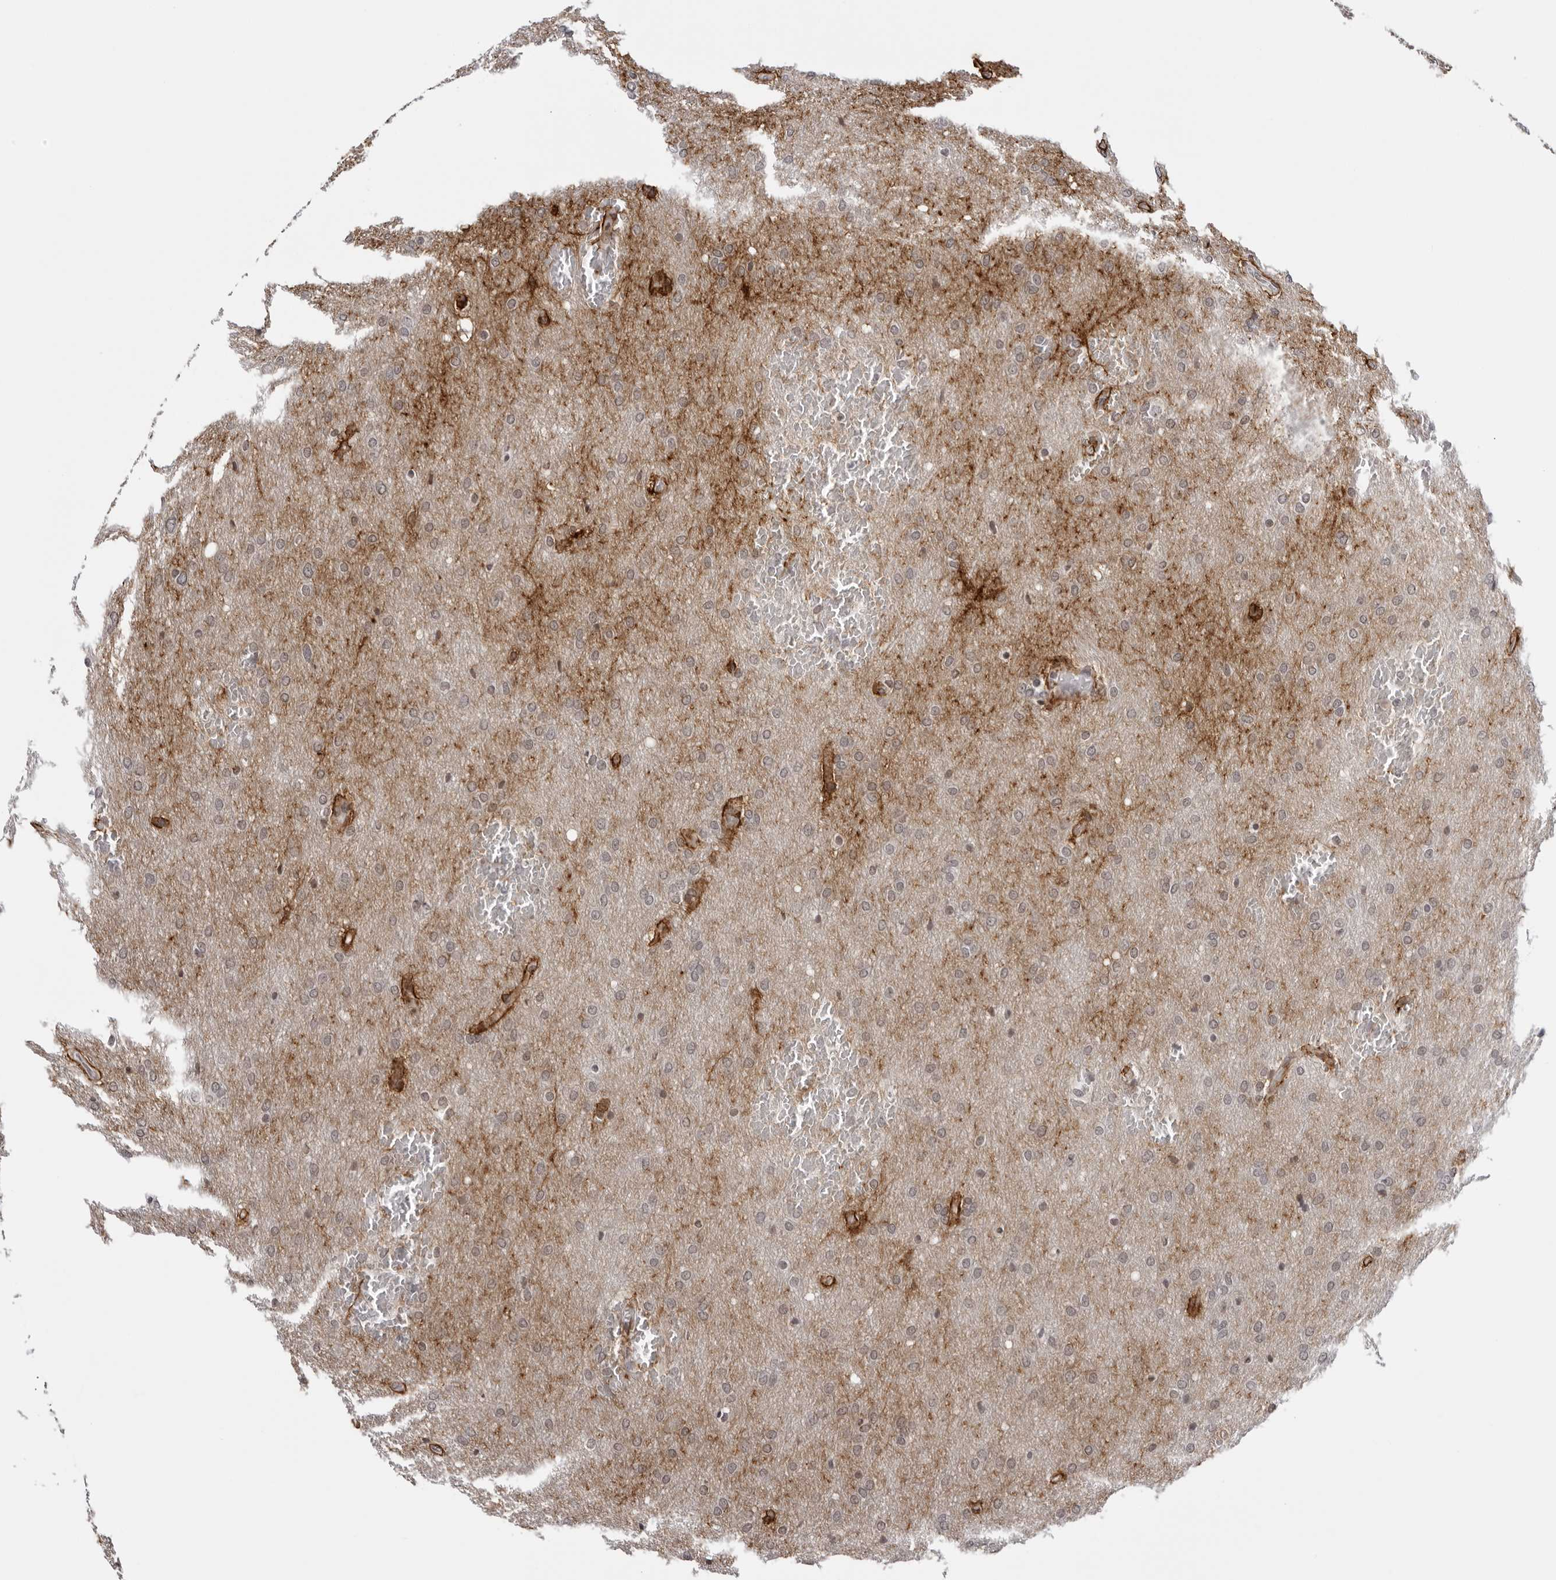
{"staining": {"intensity": "weak", "quantity": "<25%", "location": "cytoplasmic/membranous,nuclear"}, "tissue": "glioma", "cell_type": "Tumor cells", "image_type": "cancer", "snomed": [{"axis": "morphology", "description": "Glioma, malignant, Low grade"}, {"axis": "topography", "description": "Brain"}], "caption": "This is an IHC micrograph of glioma. There is no staining in tumor cells.", "gene": "PRUNE1", "patient": {"sex": "female", "age": 37}}